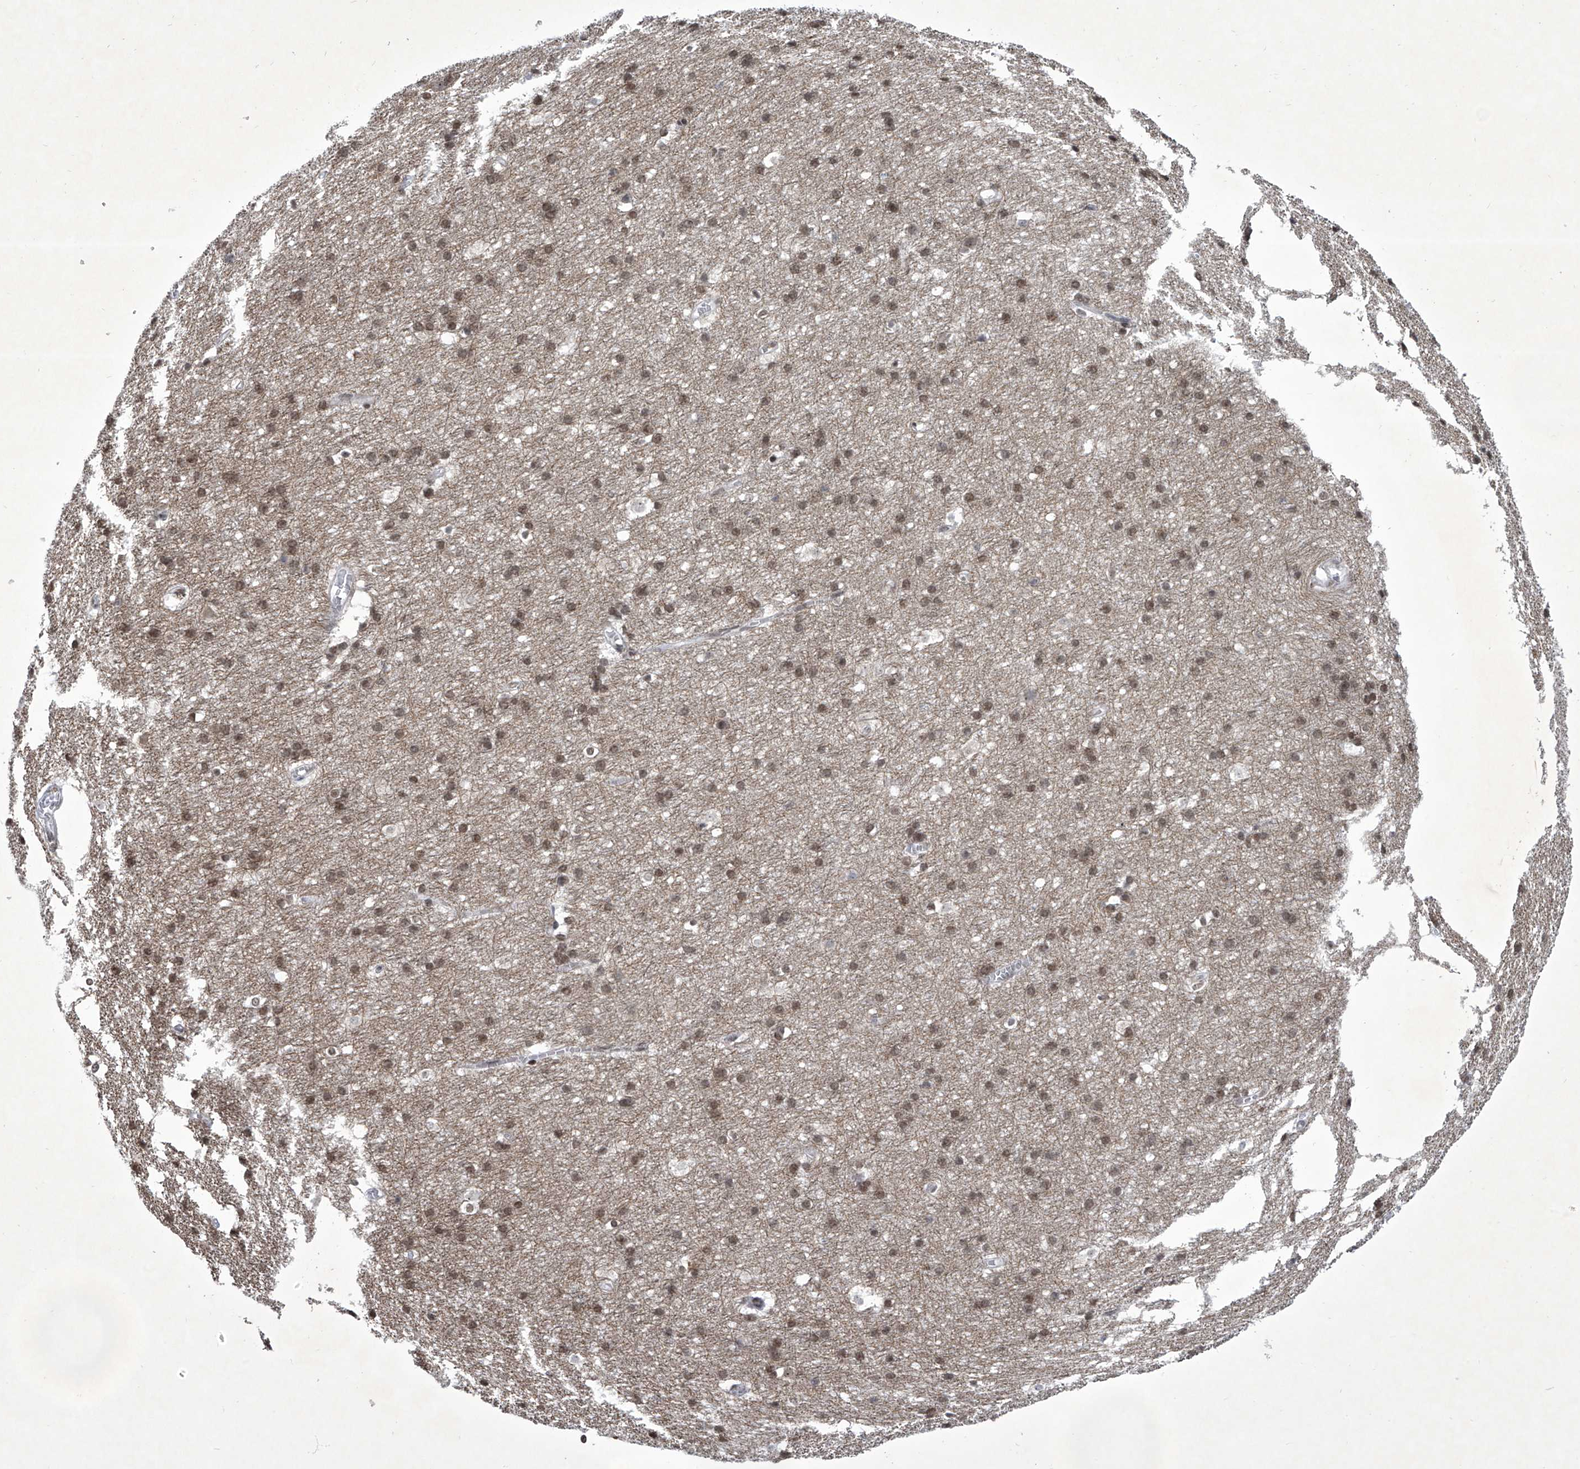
{"staining": {"intensity": "weak", "quantity": "25%-75%", "location": "nuclear"}, "tissue": "cerebral cortex", "cell_type": "Endothelial cells", "image_type": "normal", "snomed": [{"axis": "morphology", "description": "Normal tissue, NOS"}, {"axis": "topography", "description": "Cerebral cortex"}], "caption": "Immunohistochemical staining of unremarkable human cerebral cortex shows 25%-75% levels of weak nuclear protein positivity in approximately 25%-75% of endothelial cells.", "gene": "MLLT1", "patient": {"sex": "male", "age": 54}}